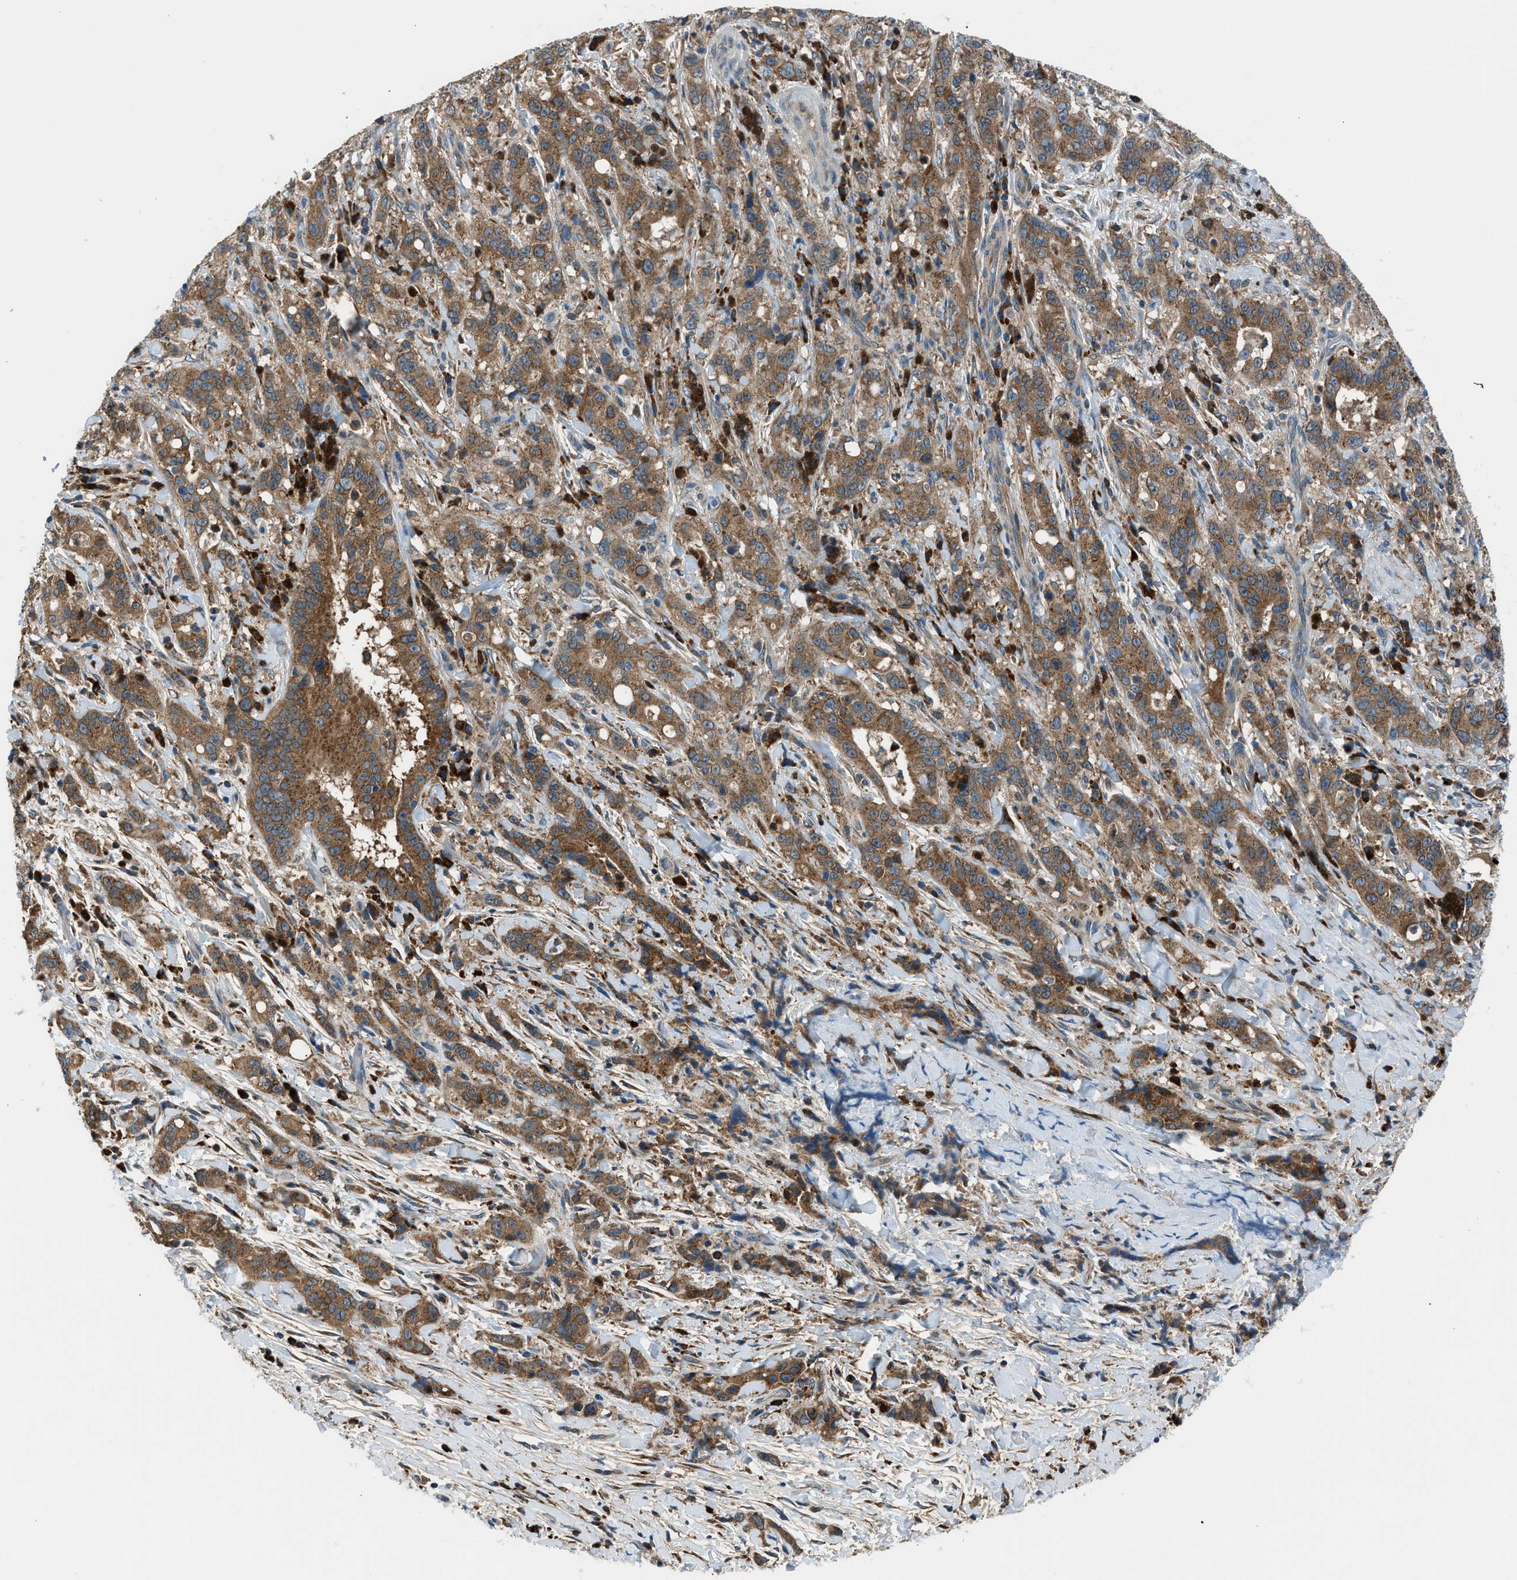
{"staining": {"intensity": "moderate", "quantity": ">75%", "location": "cytoplasmic/membranous"}, "tissue": "liver cancer", "cell_type": "Tumor cells", "image_type": "cancer", "snomed": [{"axis": "morphology", "description": "Cholangiocarcinoma"}, {"axis": "topography", "description": "Liver"}], "caption": "IHC of liver cholangiocarcinoma demonstrates medium levels of moderate cytoplasmic/membranous expression in about >75% of tumor cells.", "gene": "EDARADD", "patient": {"sex": "female", "age": 38}}